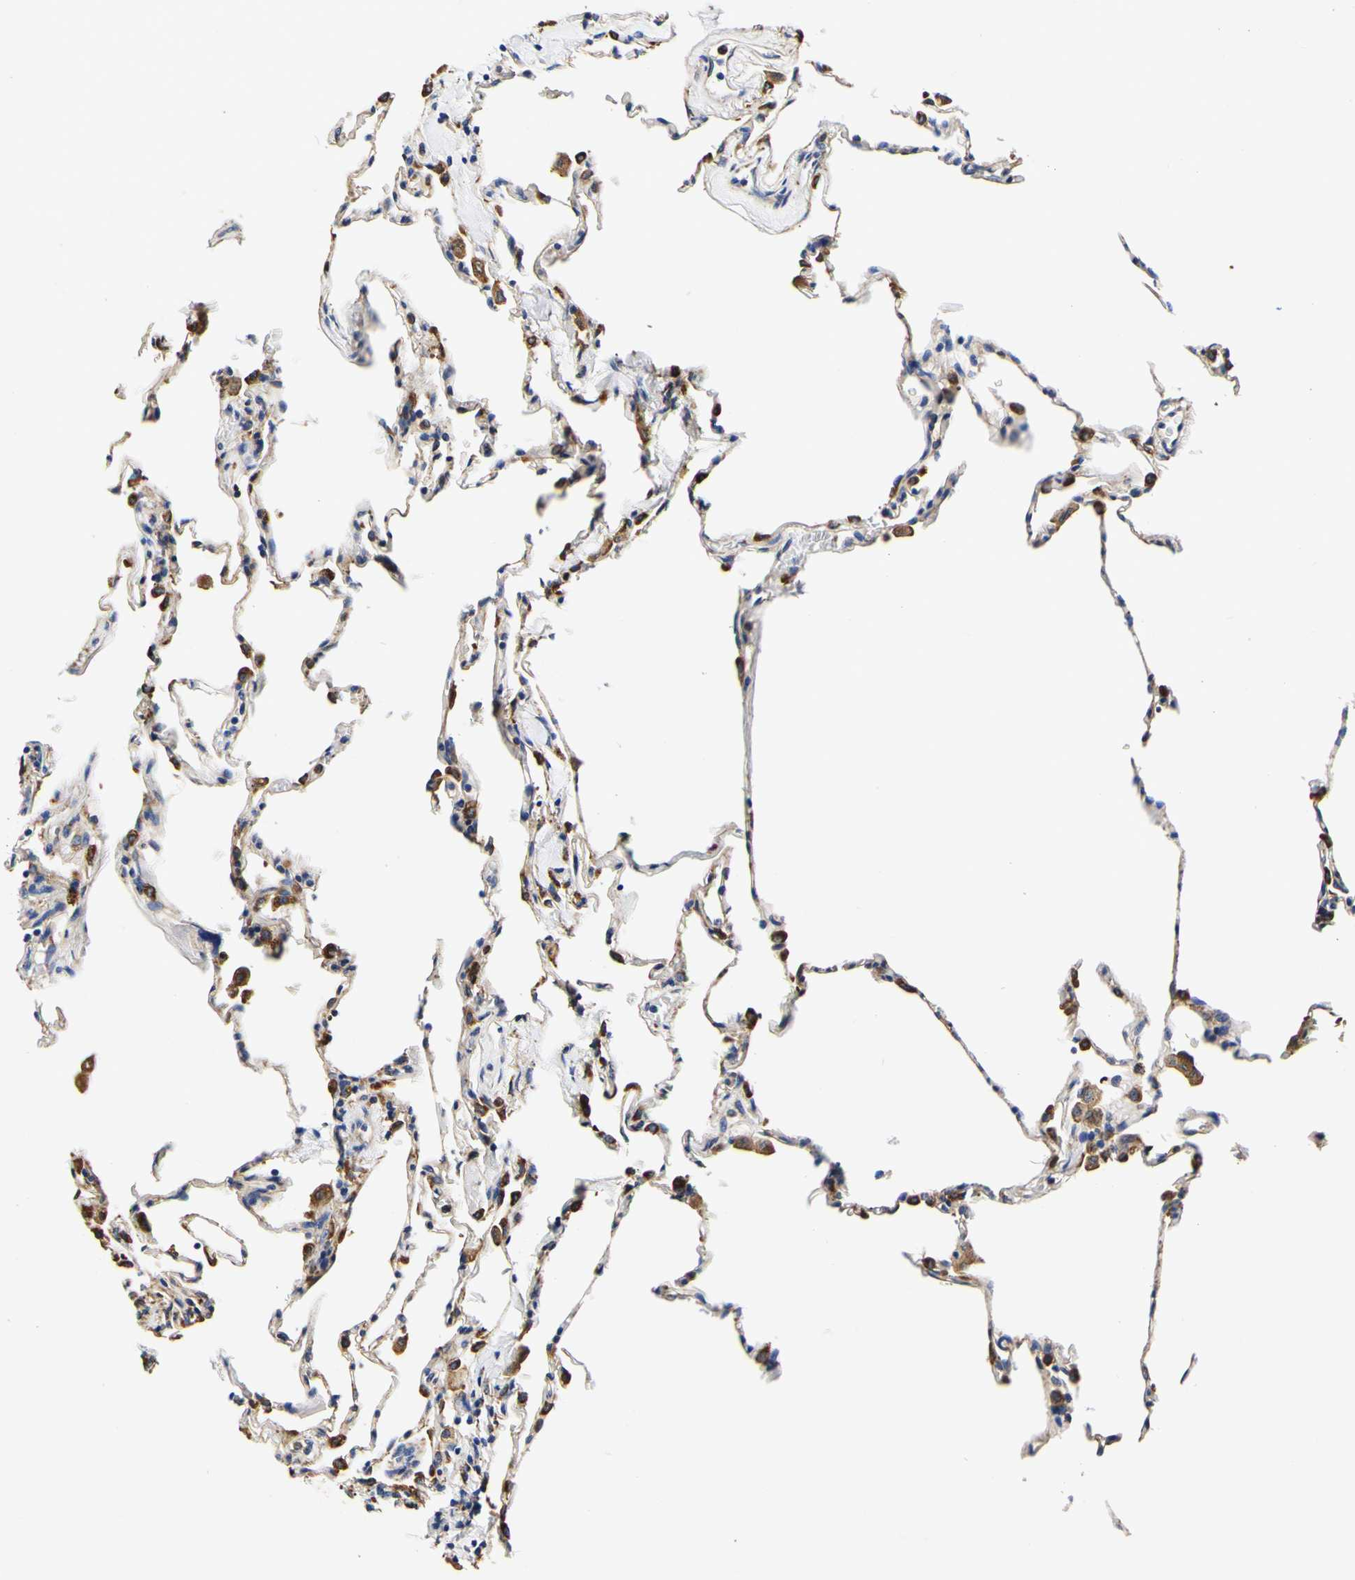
{"staining": {"intensity": "moderate", "quantity": "<25%", "location": "cytoplasmic/membranous"}, "tissue": "lung", "cell_type": "Alveolar cells", "image_type": "normal", "snomed": [{"axis": "morphology", "description": "Normal tissue, NOS"}, {"axis": "topography", "description": "Lung"}], "caption": "Alveolar cells exhibit low levels of moderate cytoplasmic/membranous expression in approximately <25% of cells in unremarkable lung. The protein of interest is shown in brown color, while the nuclei are stained blue.", "gene": "P4HB", "patient": {"sex": "male", "age": 59}}